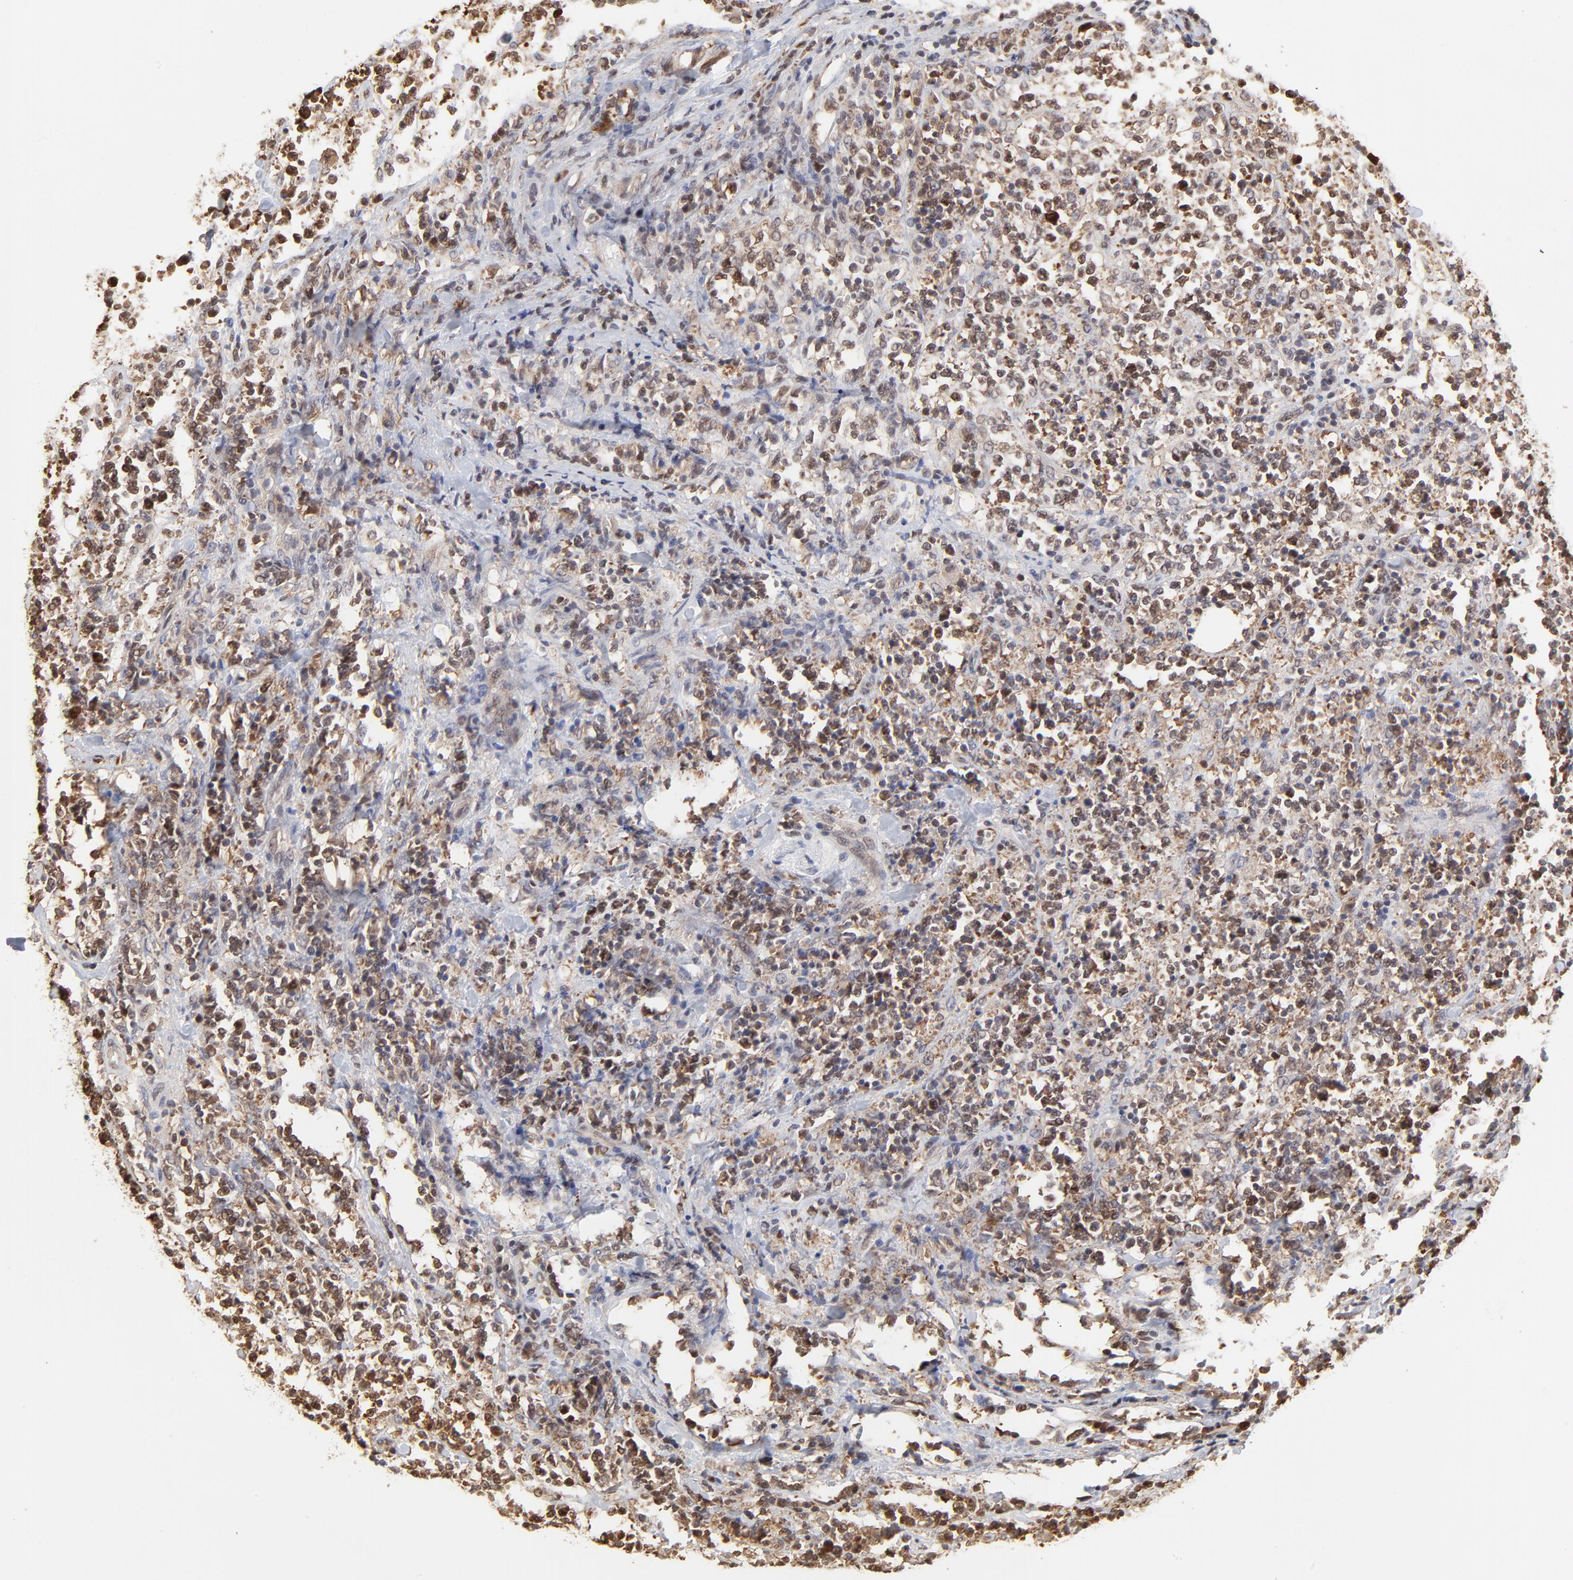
{"staining": {"intensity": "weak", "quantity": "25%-75%", "location": "cytoplasmic/membranous"}, "tissue": "lymphoma", "cell_type": "Tumor cells", "image_type": "cancer", "snomed": [{"axis": "morphology", "description": "Malignant lymphoma, non-Hodgkin's type, High grade"}, {"axis": "topography", "description": "Soft tissue"}], "caption": "Protein positivity by immunohistochemistry (IHC) demonstrates weak cytoplasmic/membranous staining in approximately 25%-75% of tumor cells in high-grade malignant lymphoma, non-Hodgkin's type.", "gene": "CASP3", "patient": {"sex": "male", "age": 18}}